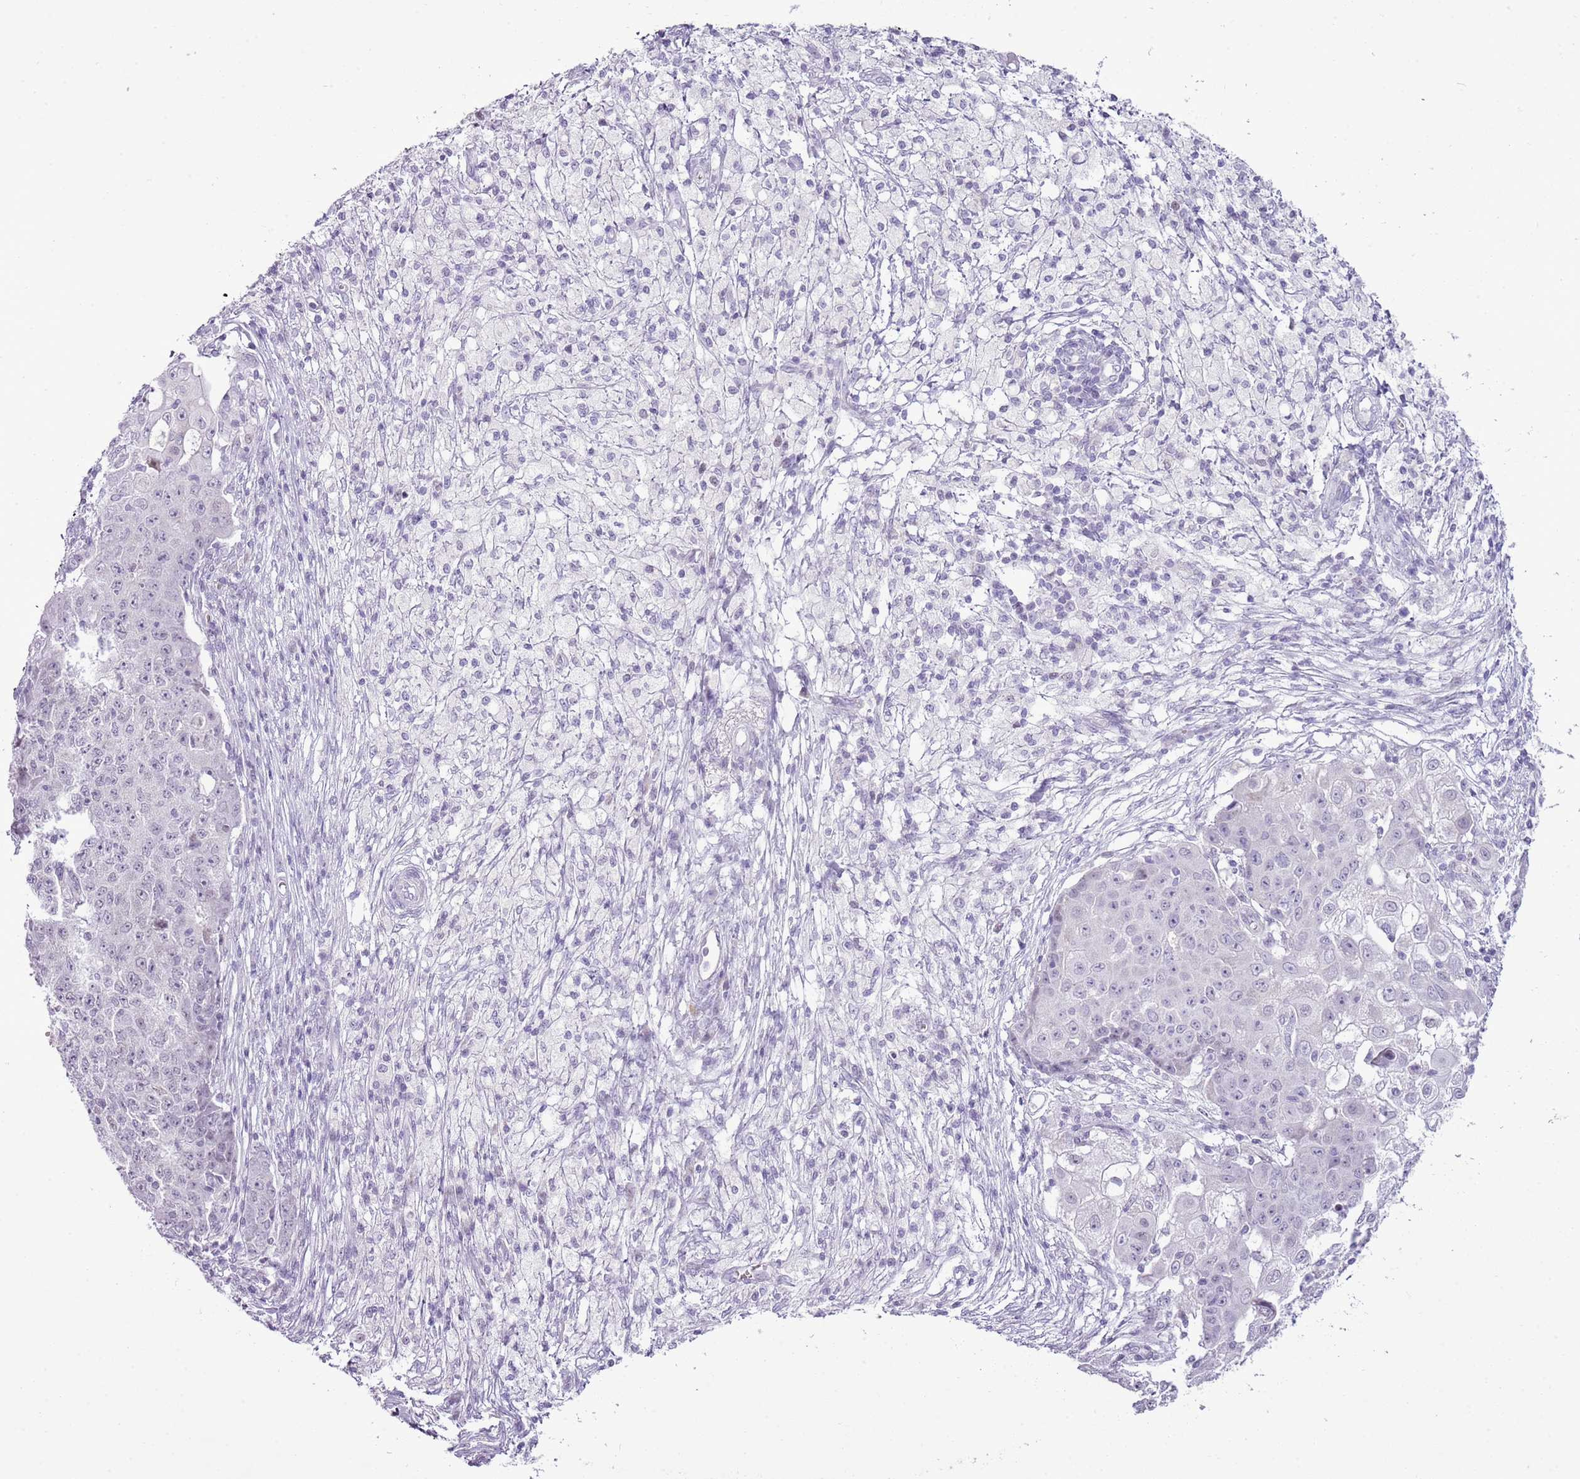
{"staining": {"intensity": "negative", "quantity": "none", "location": "none"}, "tissue": "ovarian cancer", "cell_type": "Tumor cells", "image_type": "cancer", "snomed": [{"axis": "morphology", "description": "Carcinoma, endometroid"}, {"axis": "topography", "description": "Ovary"}], "caption": "Micrograph shows no protein positivity in tumor cells of endometroid carcinoma (ovarian) tissue. (DAB (3,3'-diaminobenzidine) immunohistochemistry, high magnification).", "gene": "RPL3L", "patient": {"sex": "female", "age": 42}}